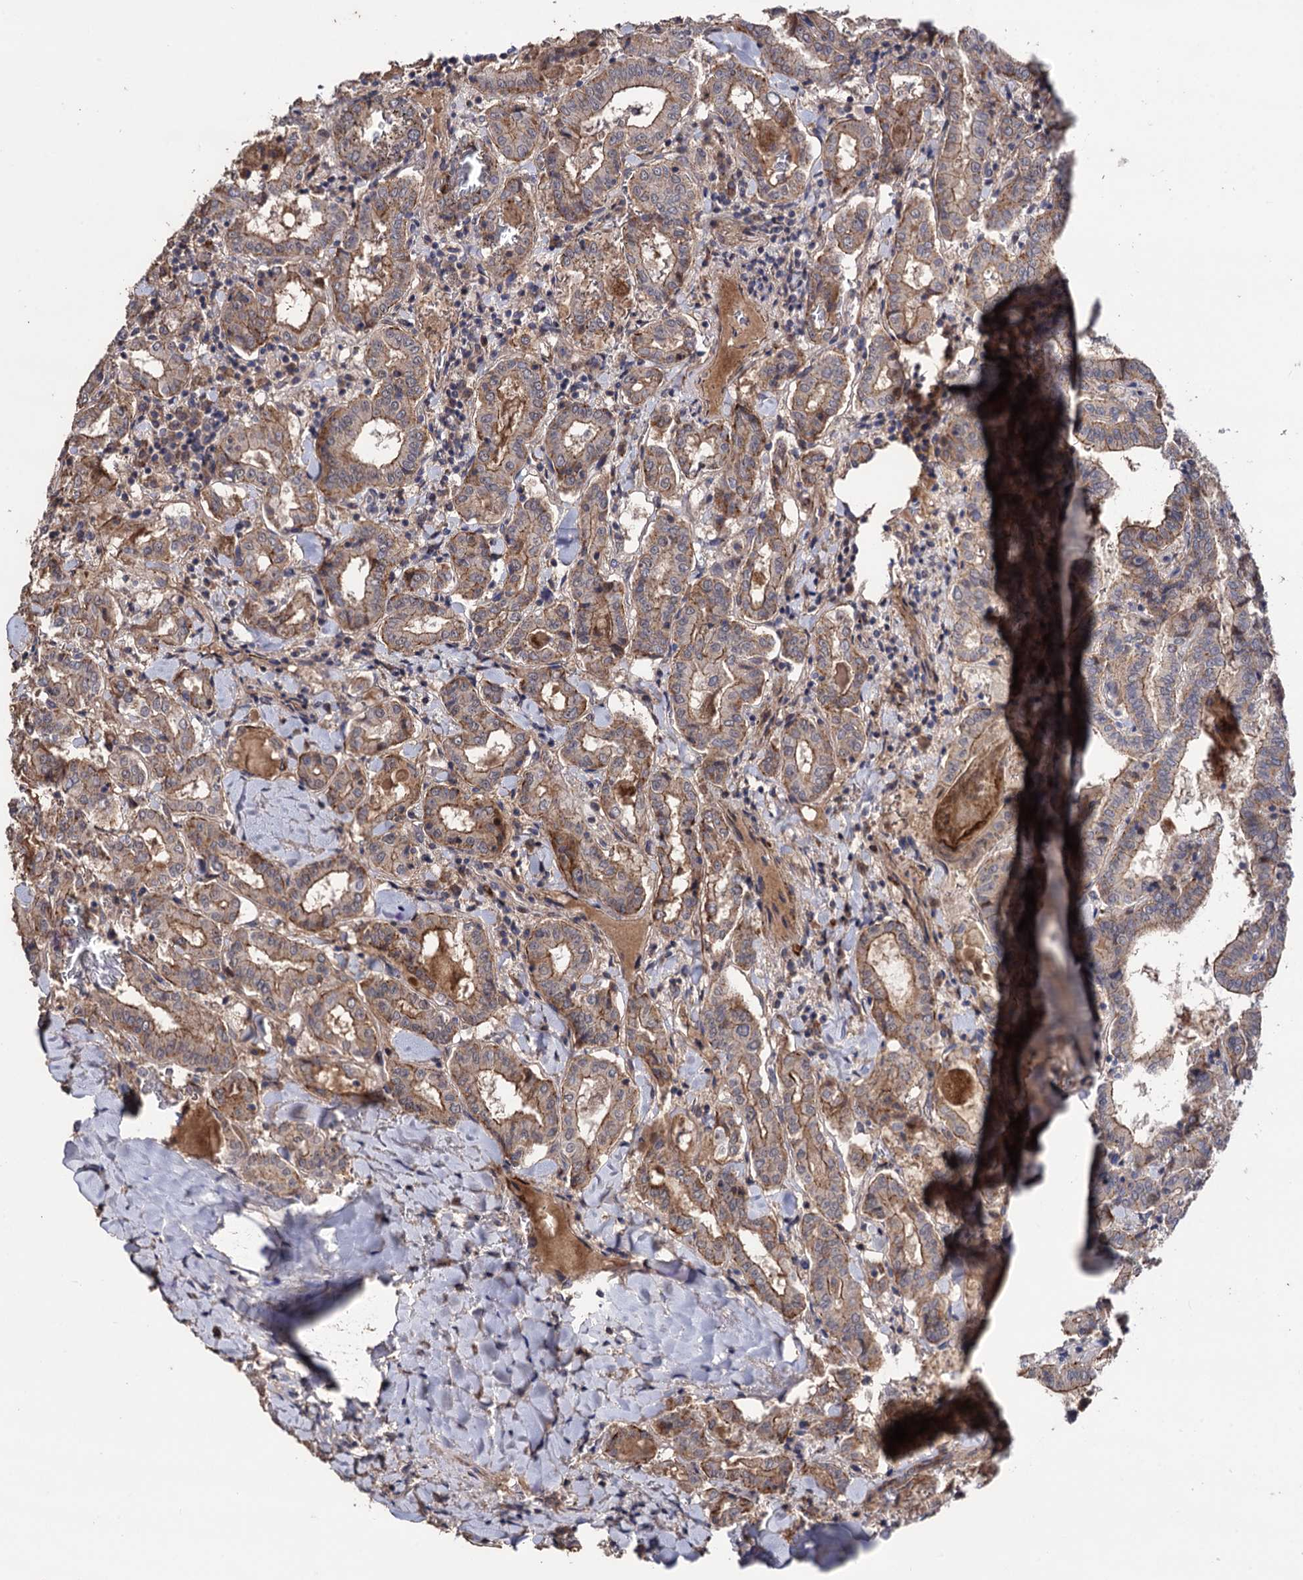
{"staining": {"intensity": "moderate", "quantity": ">75%", "location": "cytoplasmic/membranous"}, "tissue": "thyroid cancer", "cell_type": "Tumor cells", "image_type": "cancer", "snomed": [{"axis": "morphology", "description": "Papillary adenocarcinoma, NOS"}, {"axis": "topography", "description": "Thyroid gland"}], "caption": "Thyroid cancer (papillary adenocarcinoma) stained with a protein marker exhibits moderate staining in tumor cells.", "gene": "MICAL2", "patient": {"sex": "female", "age": 72}}